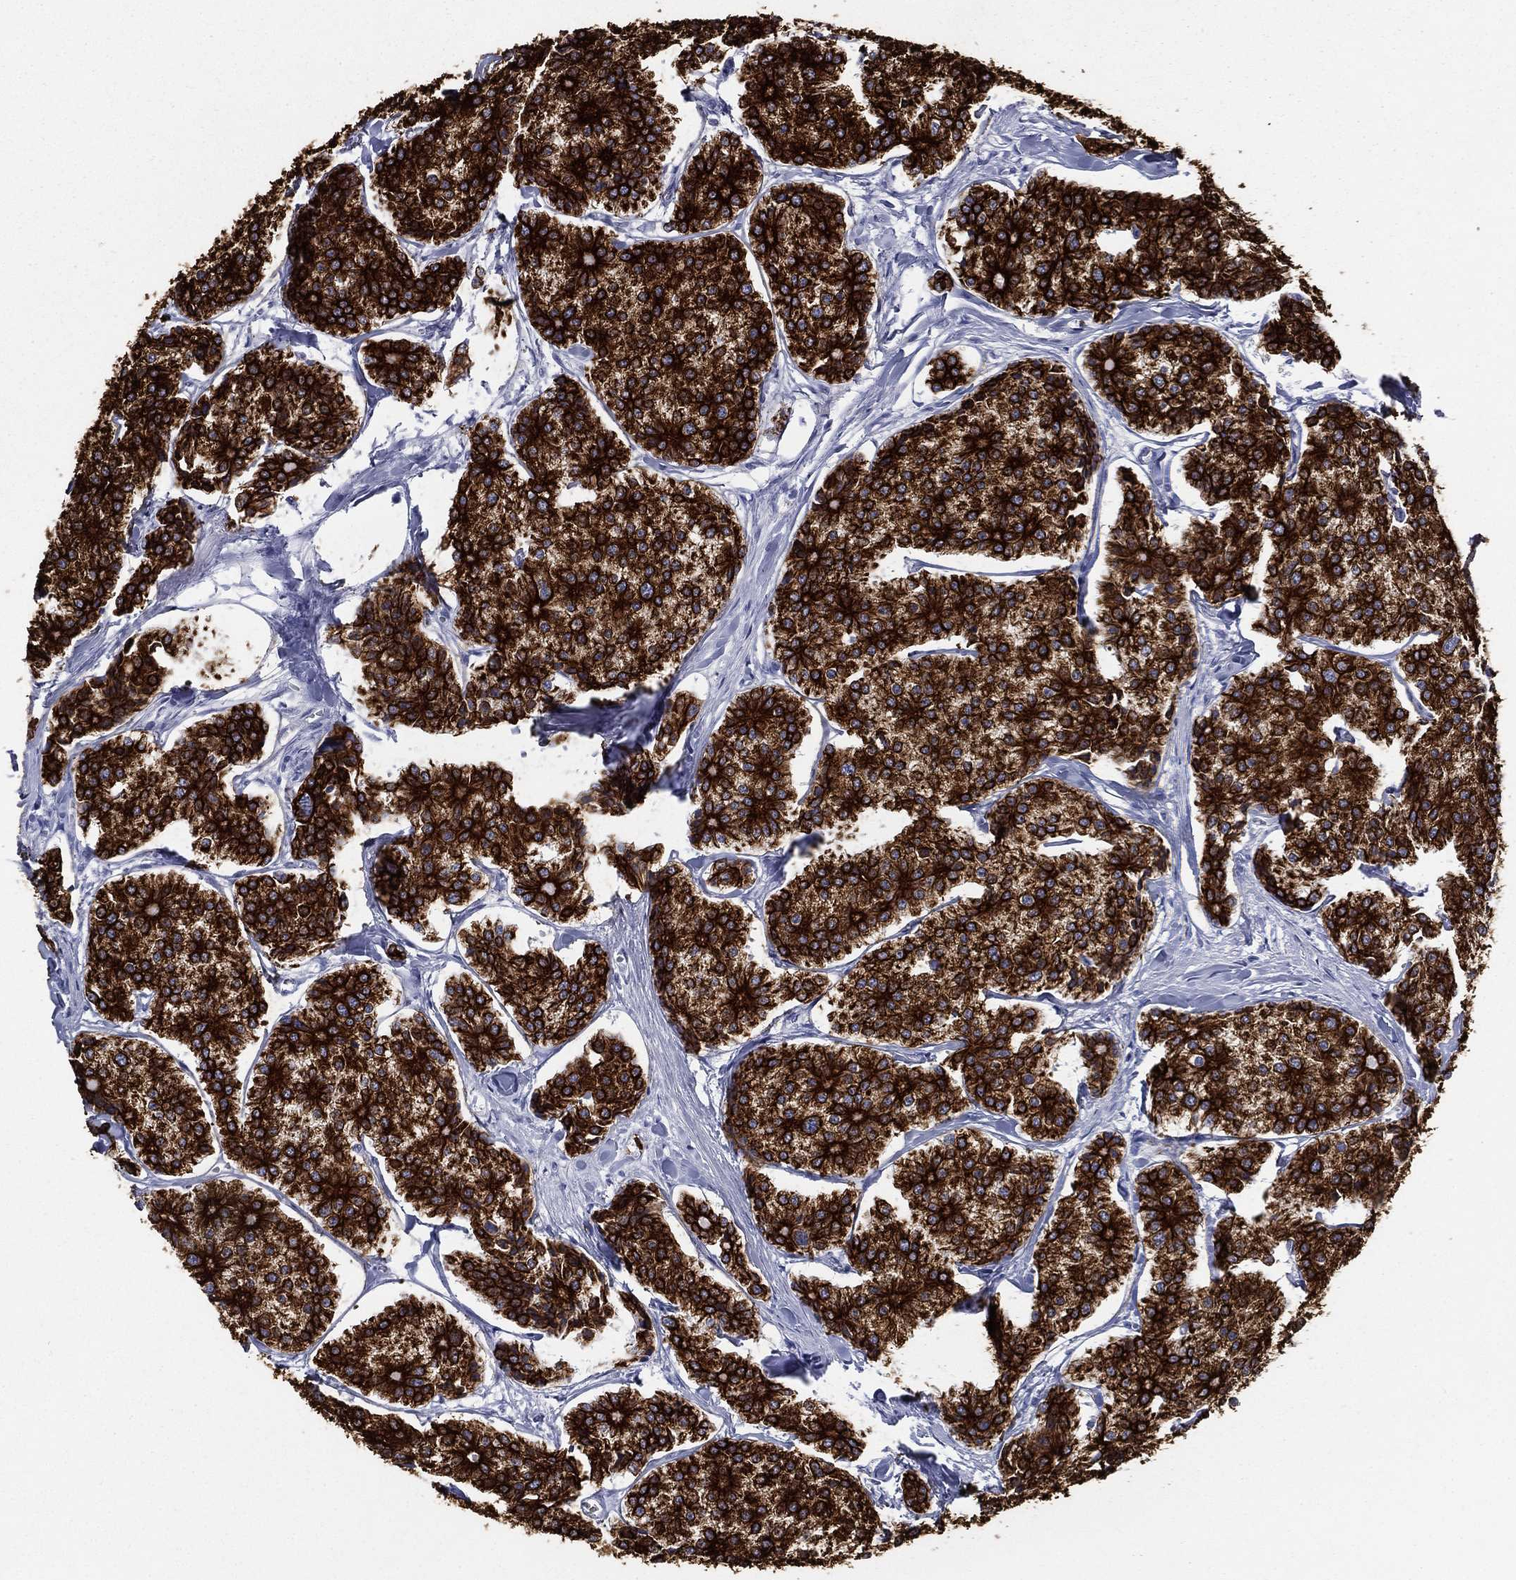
{"staining": {"intensity": "strong", "quantity": ">75%", "location": "cytoplasmic/membranous"}, "tissue": "carcinoid", "cell_type": "Tumor cells", "image_type": "cancer", "snomed": [{"axis": "morphology", "description": "Carcinoid, malignant, NOS"}, {"axis": "topography", "description": "Small intestine"}], "caption": "DAB immunohistochemical staining of human carcinoid displays strong cytoplasmic/membranous protein expression in about >75% of tumor cells.", "gene": "KRT7", "patient": {"sex": "female", "age": 65}}